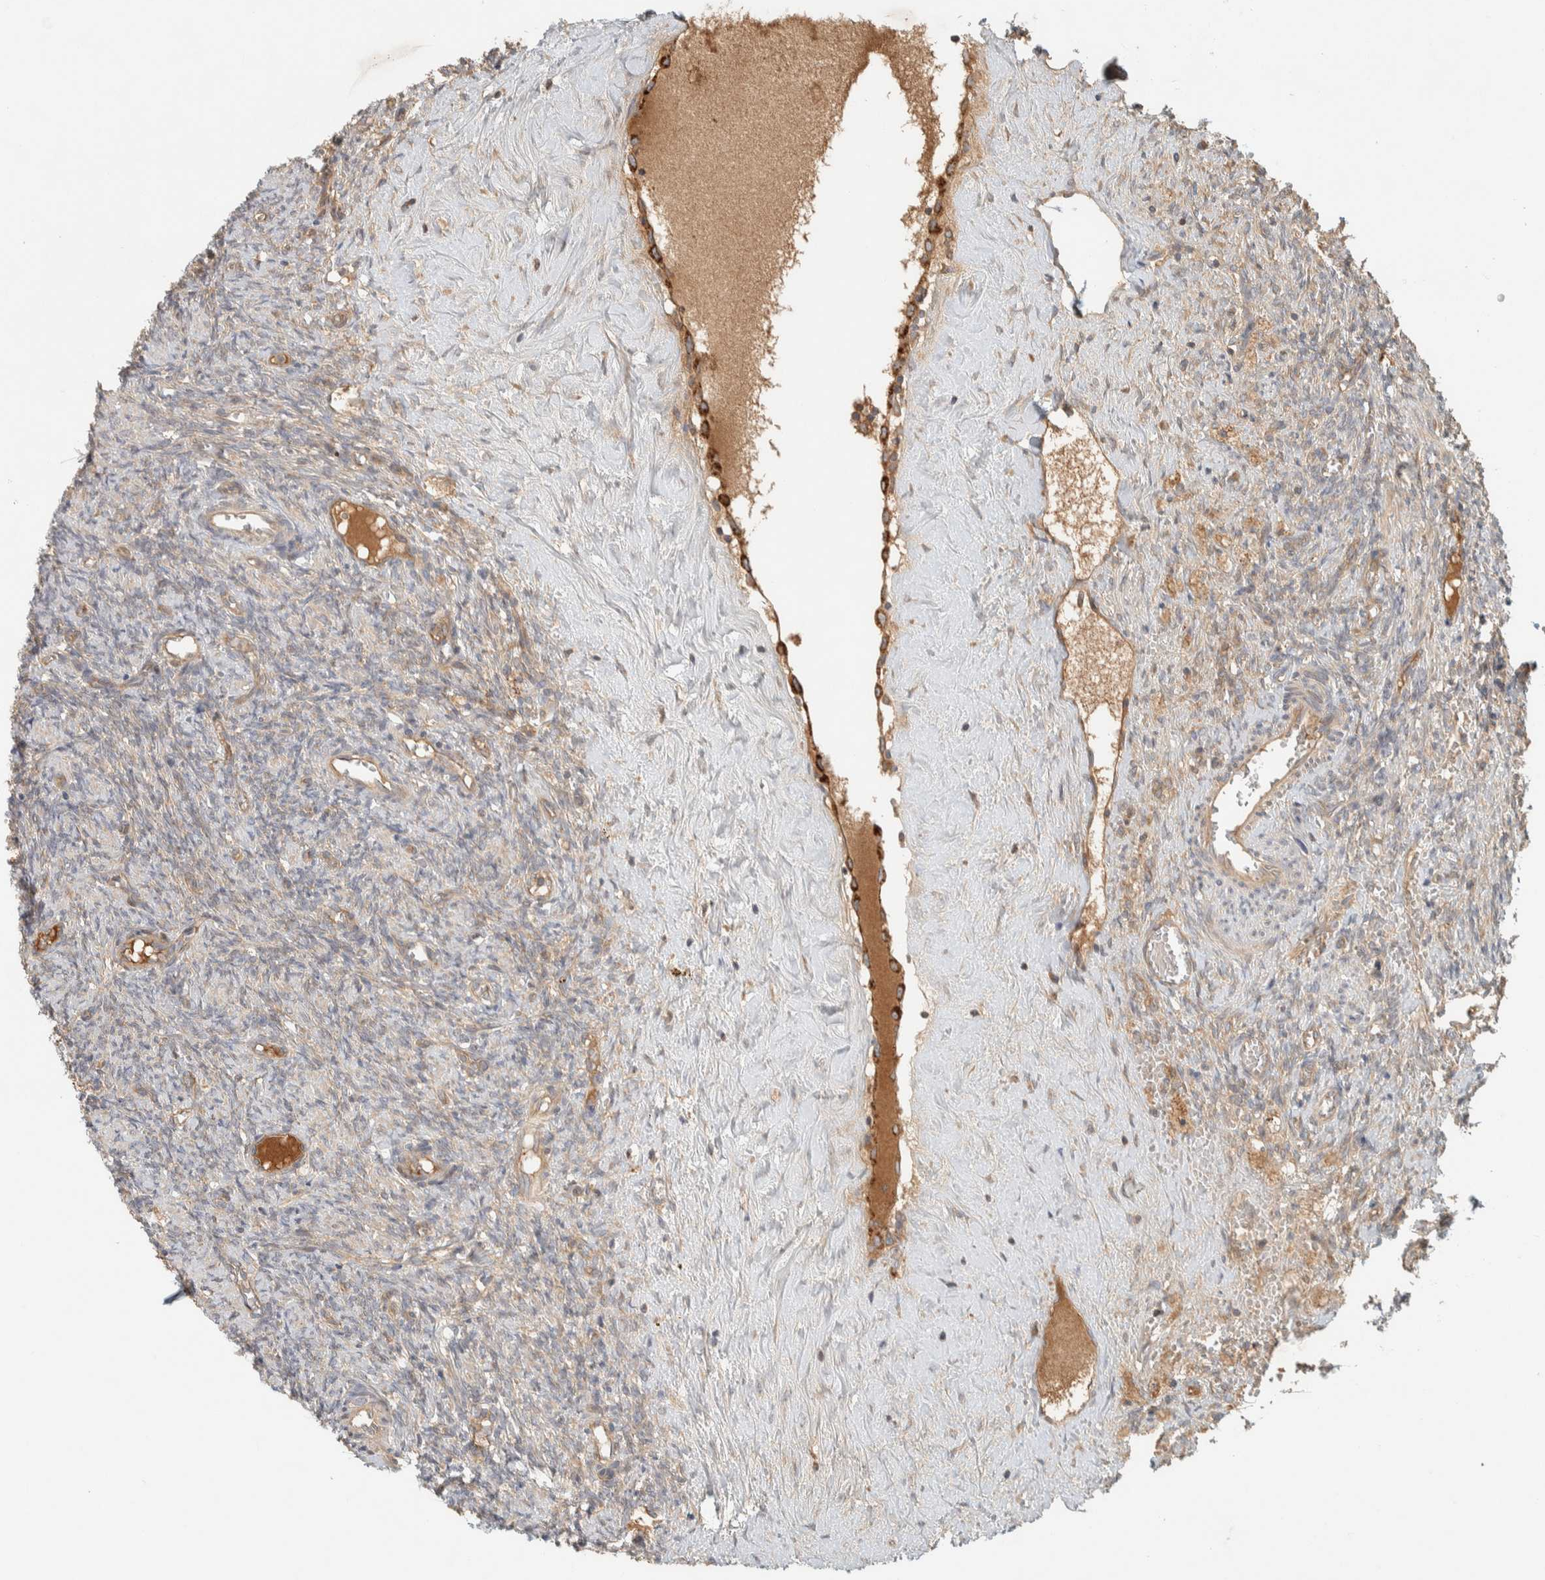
{"staining": {"intensity": "weak", "quantity": "25%-75%", "location": "cytoplasmic/membranous"}, "tissue": "ovary", "cell_type": "Ovarian stroma cells", "image_type": "normal", "snomed": [{"axis": "morphology", "description": "Normal tissue, NOS"}, {"axis": "topography", "description": "Ovary"}], "caption": "Protein expression analysis of unremarkable ovary reveals weak cytoplasmic/membranous positivity in approximately 25%-75% of ovarian stroma cells. (Stains: DAB in brown, nuclei in blue, Microscopy: brightfield microscopy at high magnification).", "gene": "FAM167A", "patient": {"sex": "female", "age": 41}}